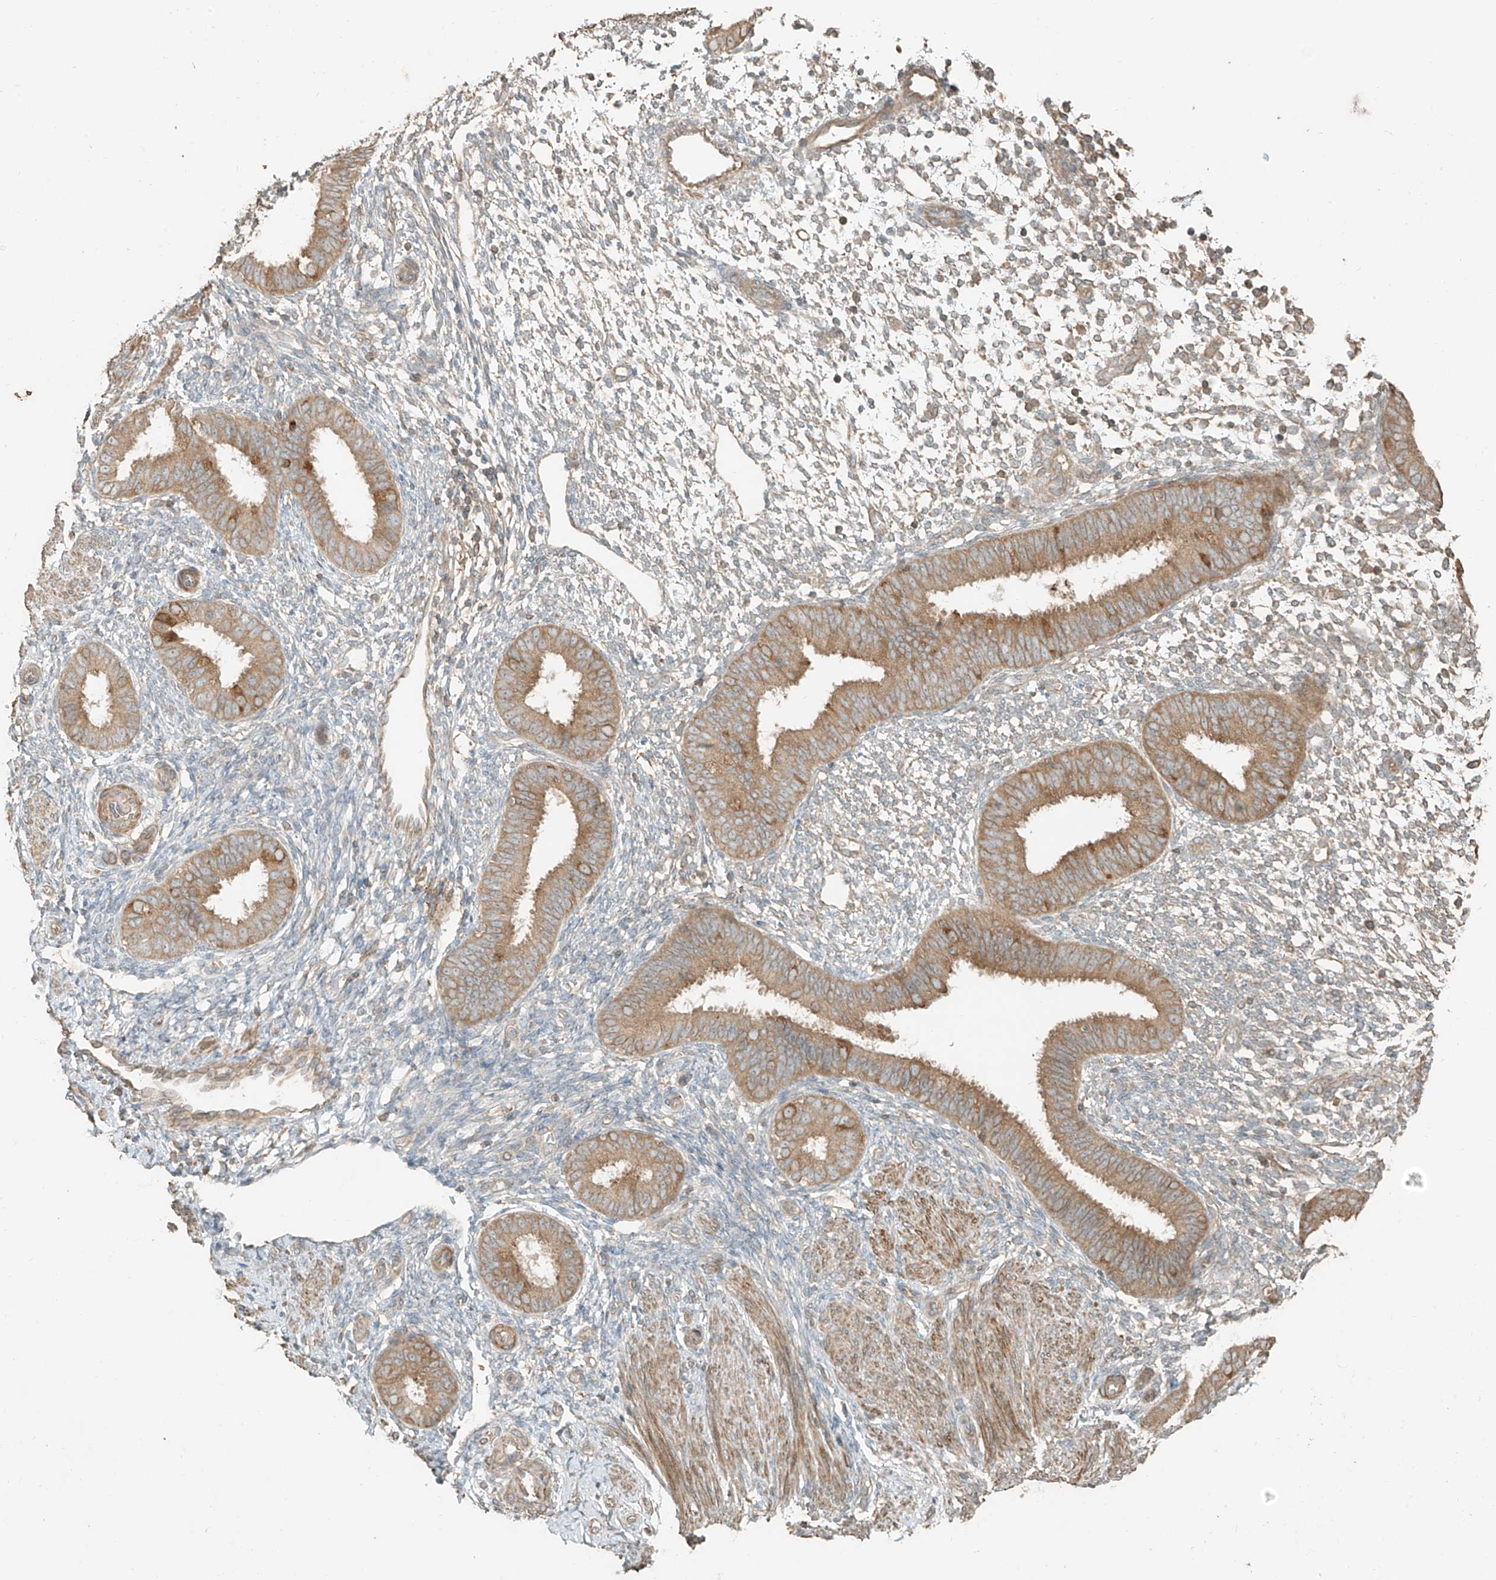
{"staining": {"intensity": "negative", "quantity": "none", "location": "none"}, "tissue": "endometrium", "cell_type": "Cells in endometrial stroma", "image_type": "normal", "snomed": [{"axis": "morphology", "description": "Normal tissue, NOS"}, {"axis": "topography", "description": "Uterus"}, {"axis": "topography", "description": "Endometrium"}], "caption": "An IHC micrograph of unremarkable endometrium is shown. There is no staining in cells in endometrial stroma of endometrium.", "gene": "ANKZF1", "patient": {"sex": "female", "age": 48}}